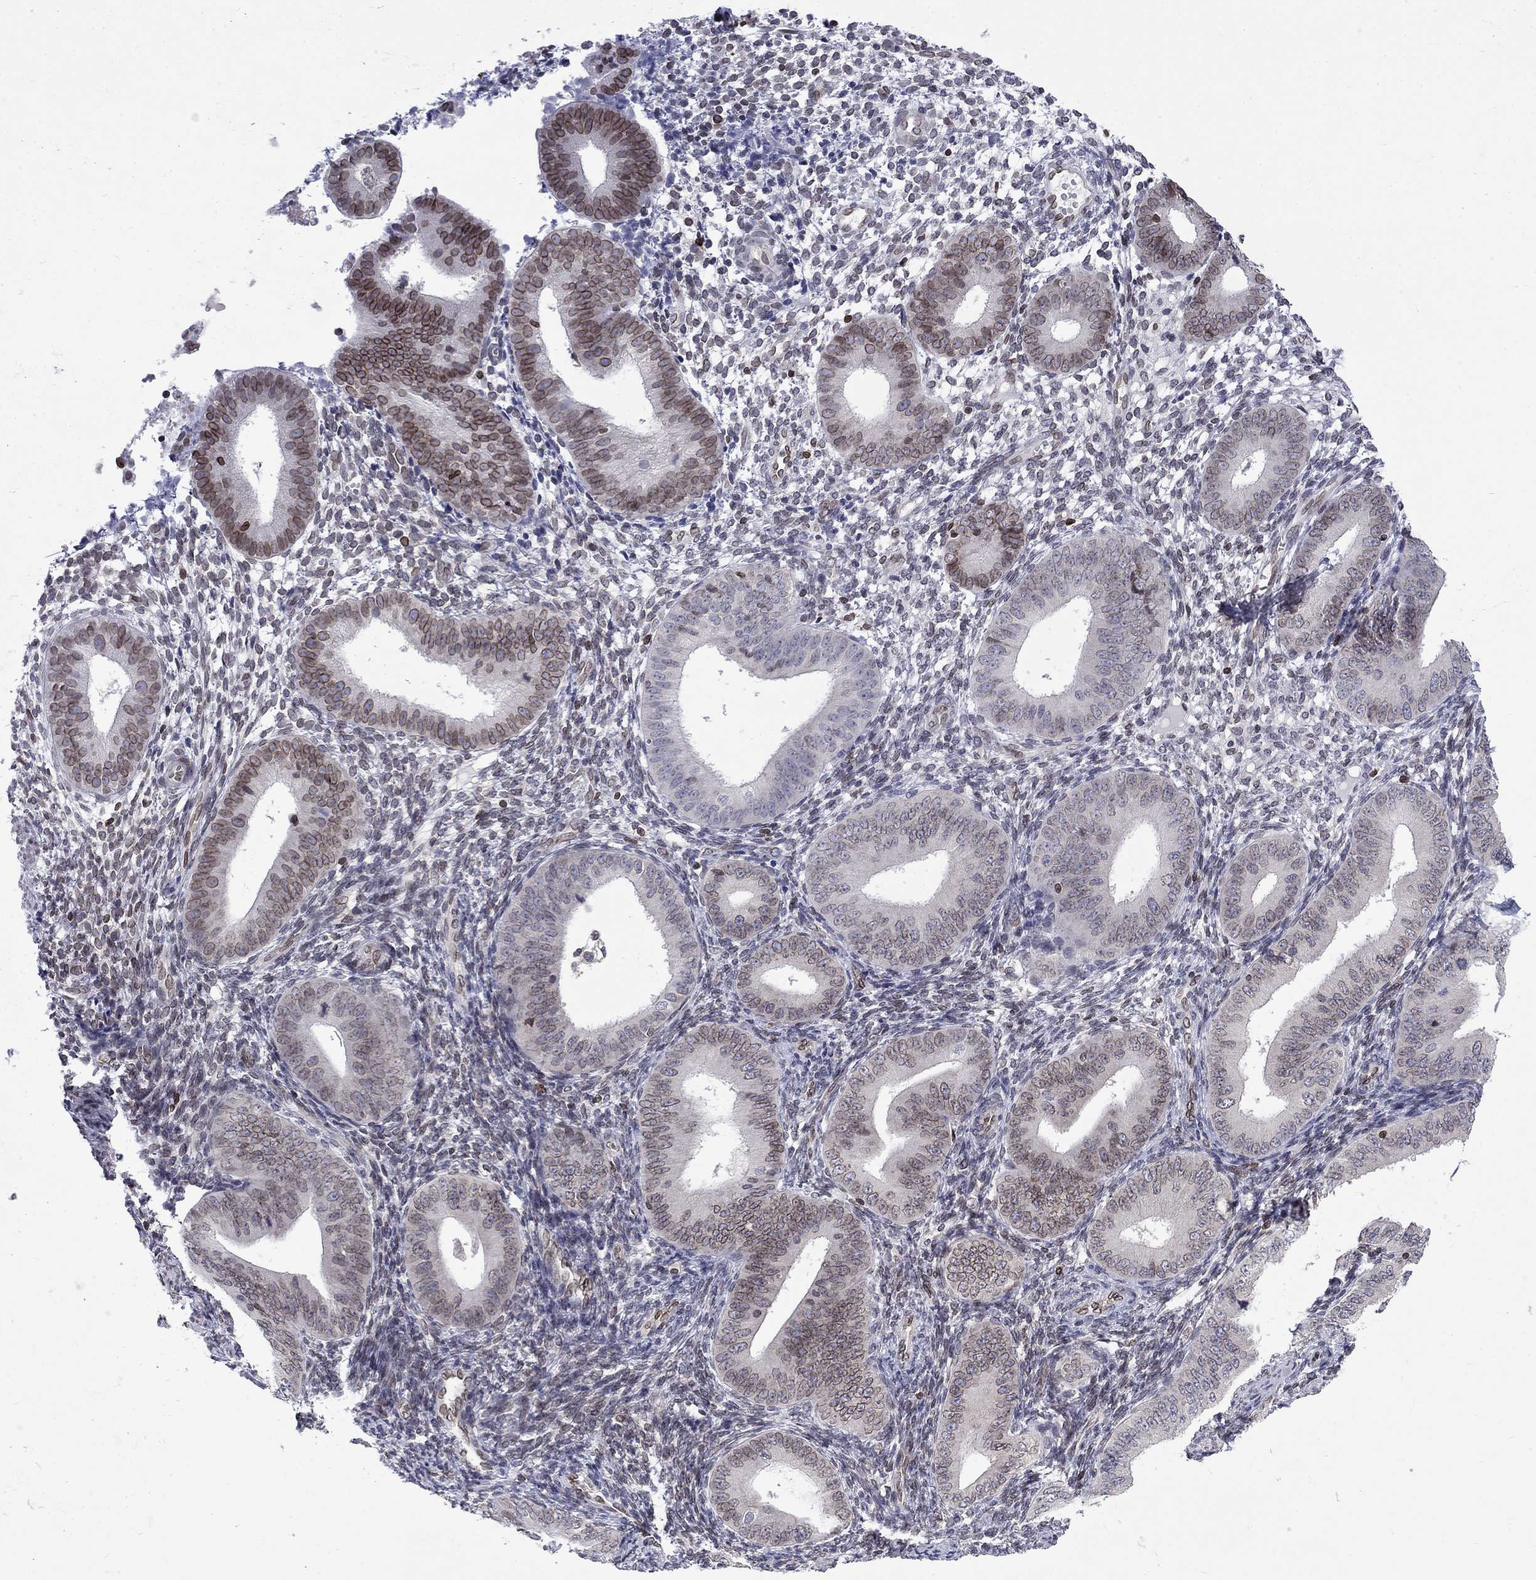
{"staining": {"intensity": "negative", "quantity": "none", "location": "none"}, "tissue": "endometrium", "cell_type": "Cells in endometrial stroma", "image_type": "normal", "snomed": [{"axis": "morphology", "description": "Normal tissue, NOS"}, {"axis": "topography", "description": "Endometrium"}], "caption": "Human endometrium stained for a protein using immunohistochemistry displays no staining in cells in endometrial stroma.", "gene": "SLA", "patient": {"sex": "female", "age": 39}}